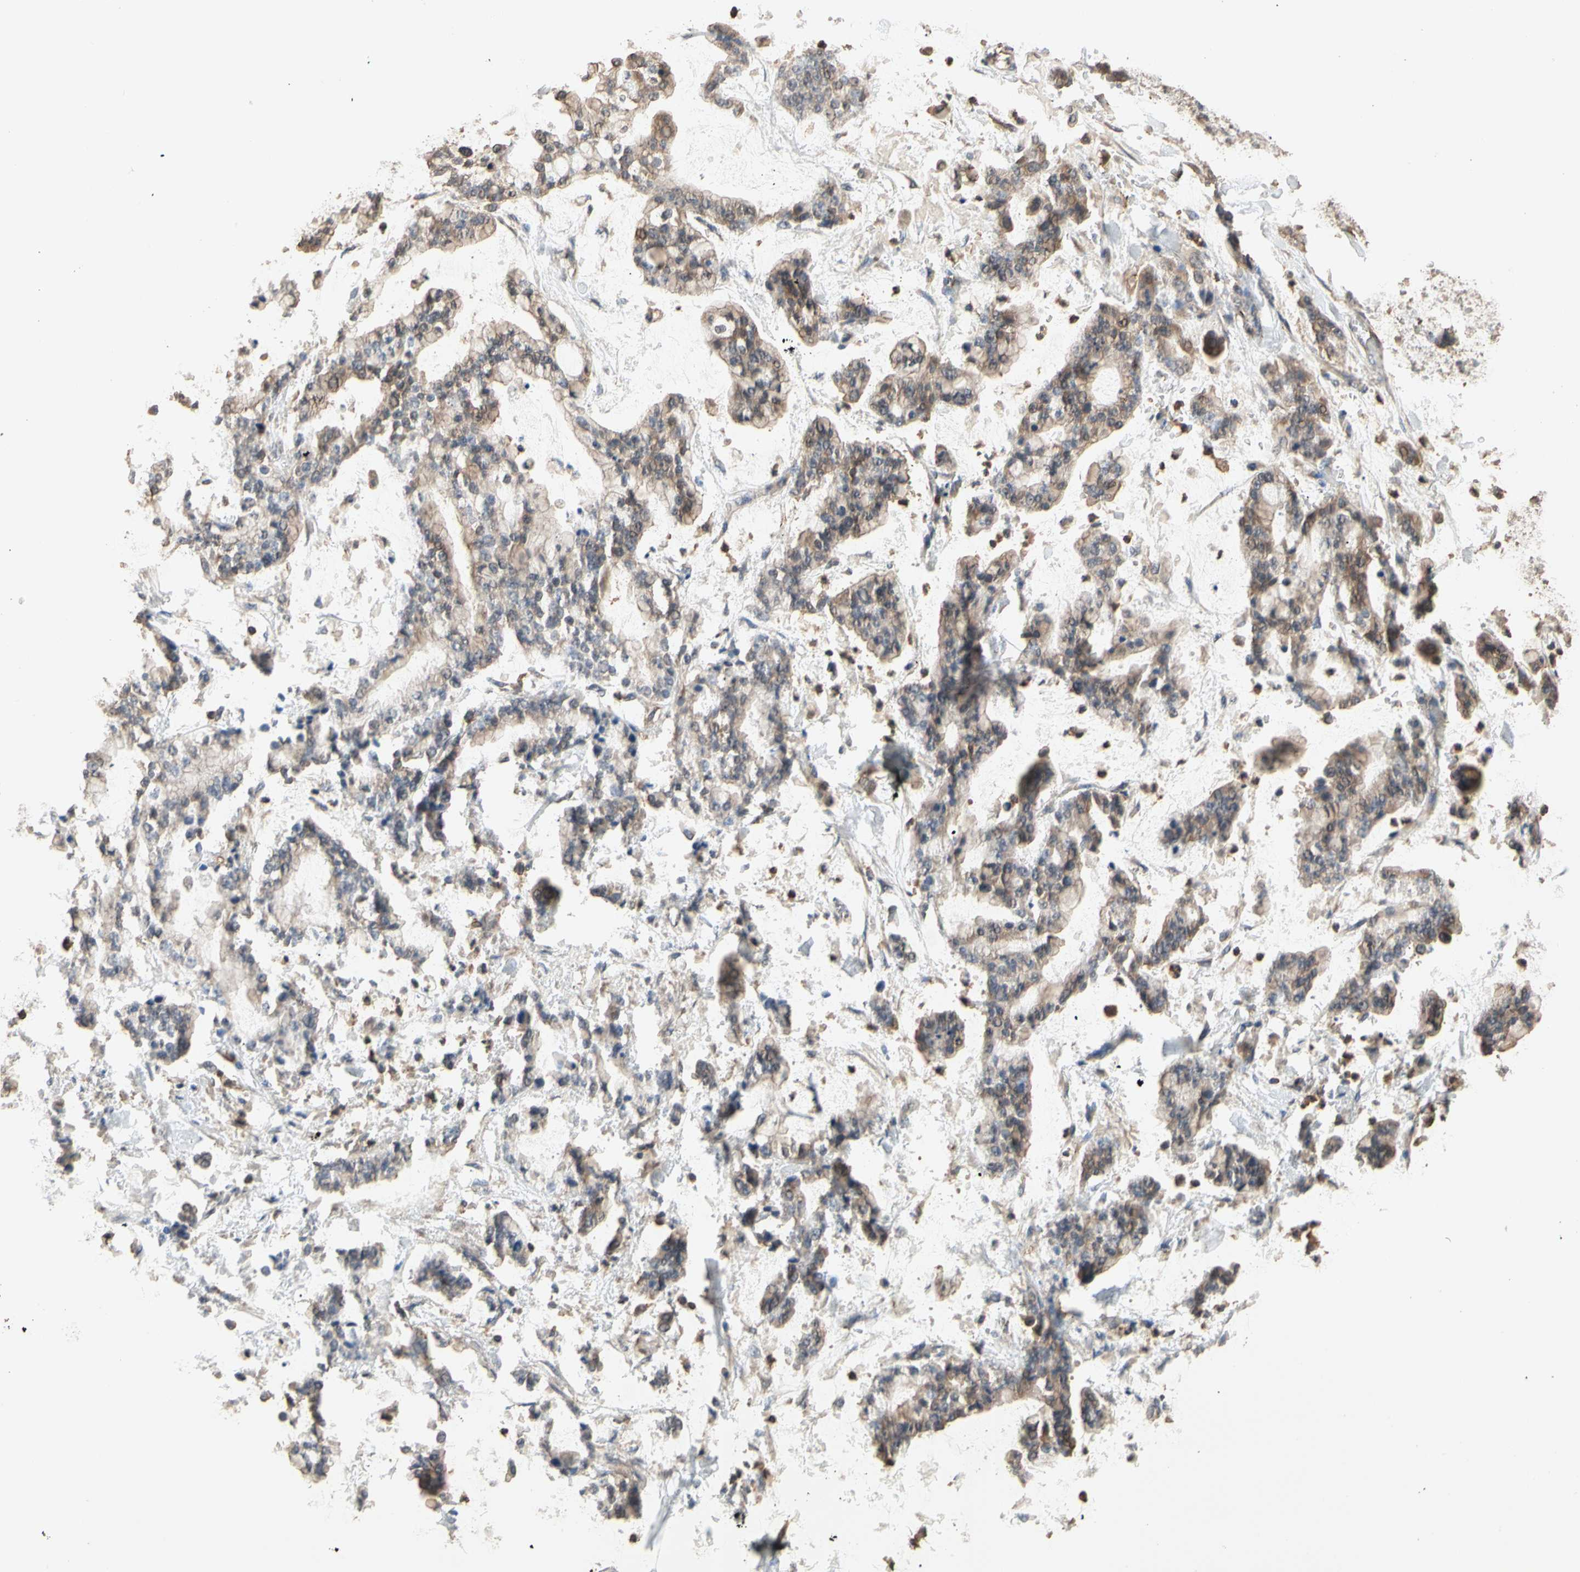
{"staining": {"intensity": "weak", "quantity": "25%-75%", "location": "cytoplasmic/membranous"}, "tissue": "stomach cancer", "cell_type": "Tumor cells", "image_type": "cancer", "snomed": [{"axis": "morphology", "description": "Normal tissue, NOS"}, {"axis": "morphology", "description": "Adenocarcinoma, NOS"}, {"axis": "topography", "description": "Stomach, upper"}, {"axis": "topography", "description": "Stomach"}], "caption": "Protein staining of adenocarcinoma (stomach) tissue reveals weak cytoplasmic/membranous positivity in approximately 25%-75% of tumor cells.", "gene": "MAP3K10", "patient": {"sex": "male", "age": 76}}